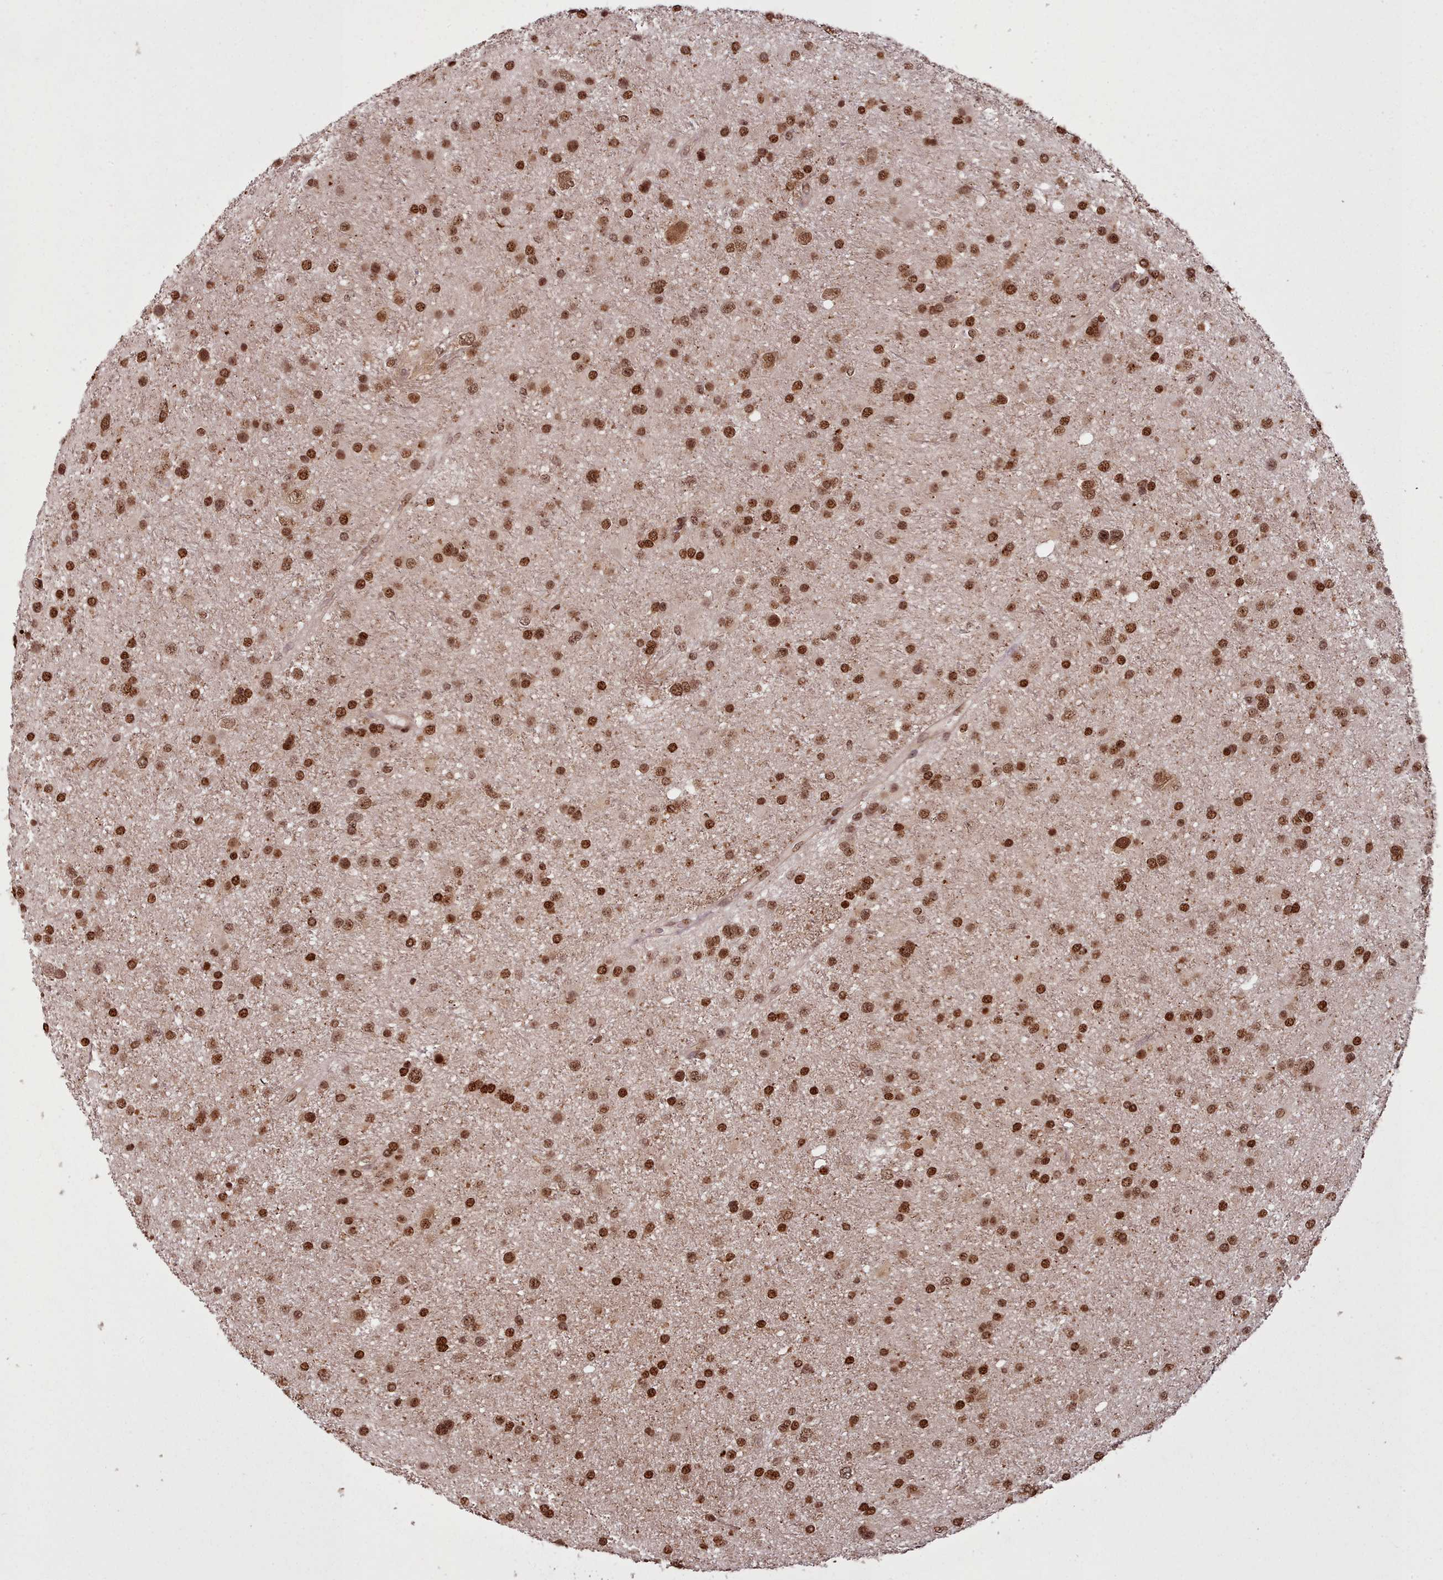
{"staining": {"intensity": "strong", "quantity": ">75%", "location": "nuclear"}, "tissue": "glioma", "cell_type": "Tumor cells", "image_type": "cancer", "snomed": [{"axis": "morphology", "description": "Glioma, malignant, Low grade"}, {"axis": "topography", "description": "Brain"}], "caption": "Glioma stained with immunohistochemistry (IHC) demonstrates strong nuclear expression in about >75% of tumor cells.", "gene": "RPS27A", "patient": {"sex": "female", "age": 32}}